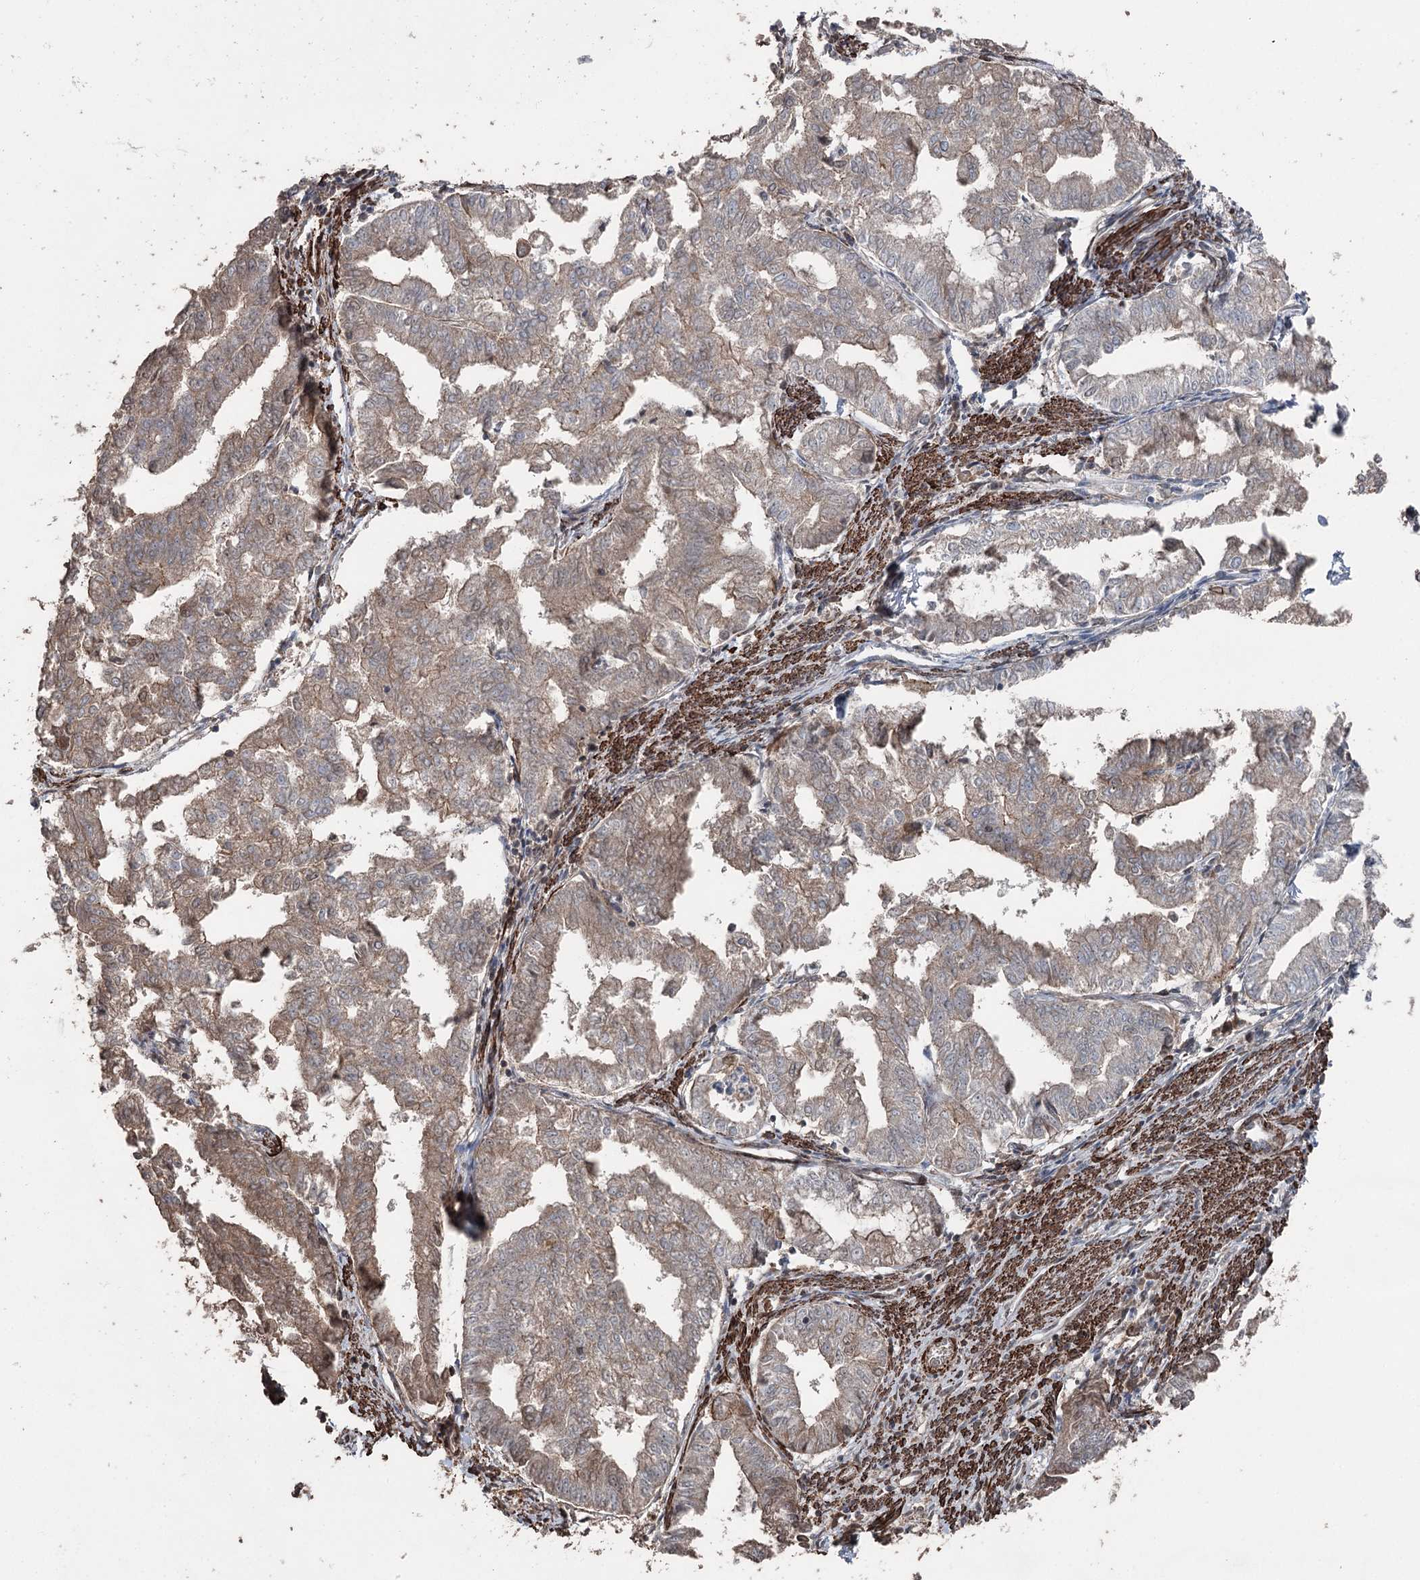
{"staining": {"intensity": "moderate", "quantity": "<25%", "location": "cytoplasmic/membranous"}, "tissue": "endometrial cancer", "cell_type": "Tumor cells", "image_type": "cancer", "snomed": [{"axis": "morphology", "description": "Adenocarcinoma, NOS"}, {"axis": "topography", "description": "Endometrium"}], "caption": "Protein expression analysis of endometrial adenocarcinoma shows moderate cytoplasmic/membranous positivity in about <25% of tumor cells. (Brightfield microscopy of DAB IHC at high magnification).", "gene": "CCDC82", "patient": {"sex": "female", "age": 79}}